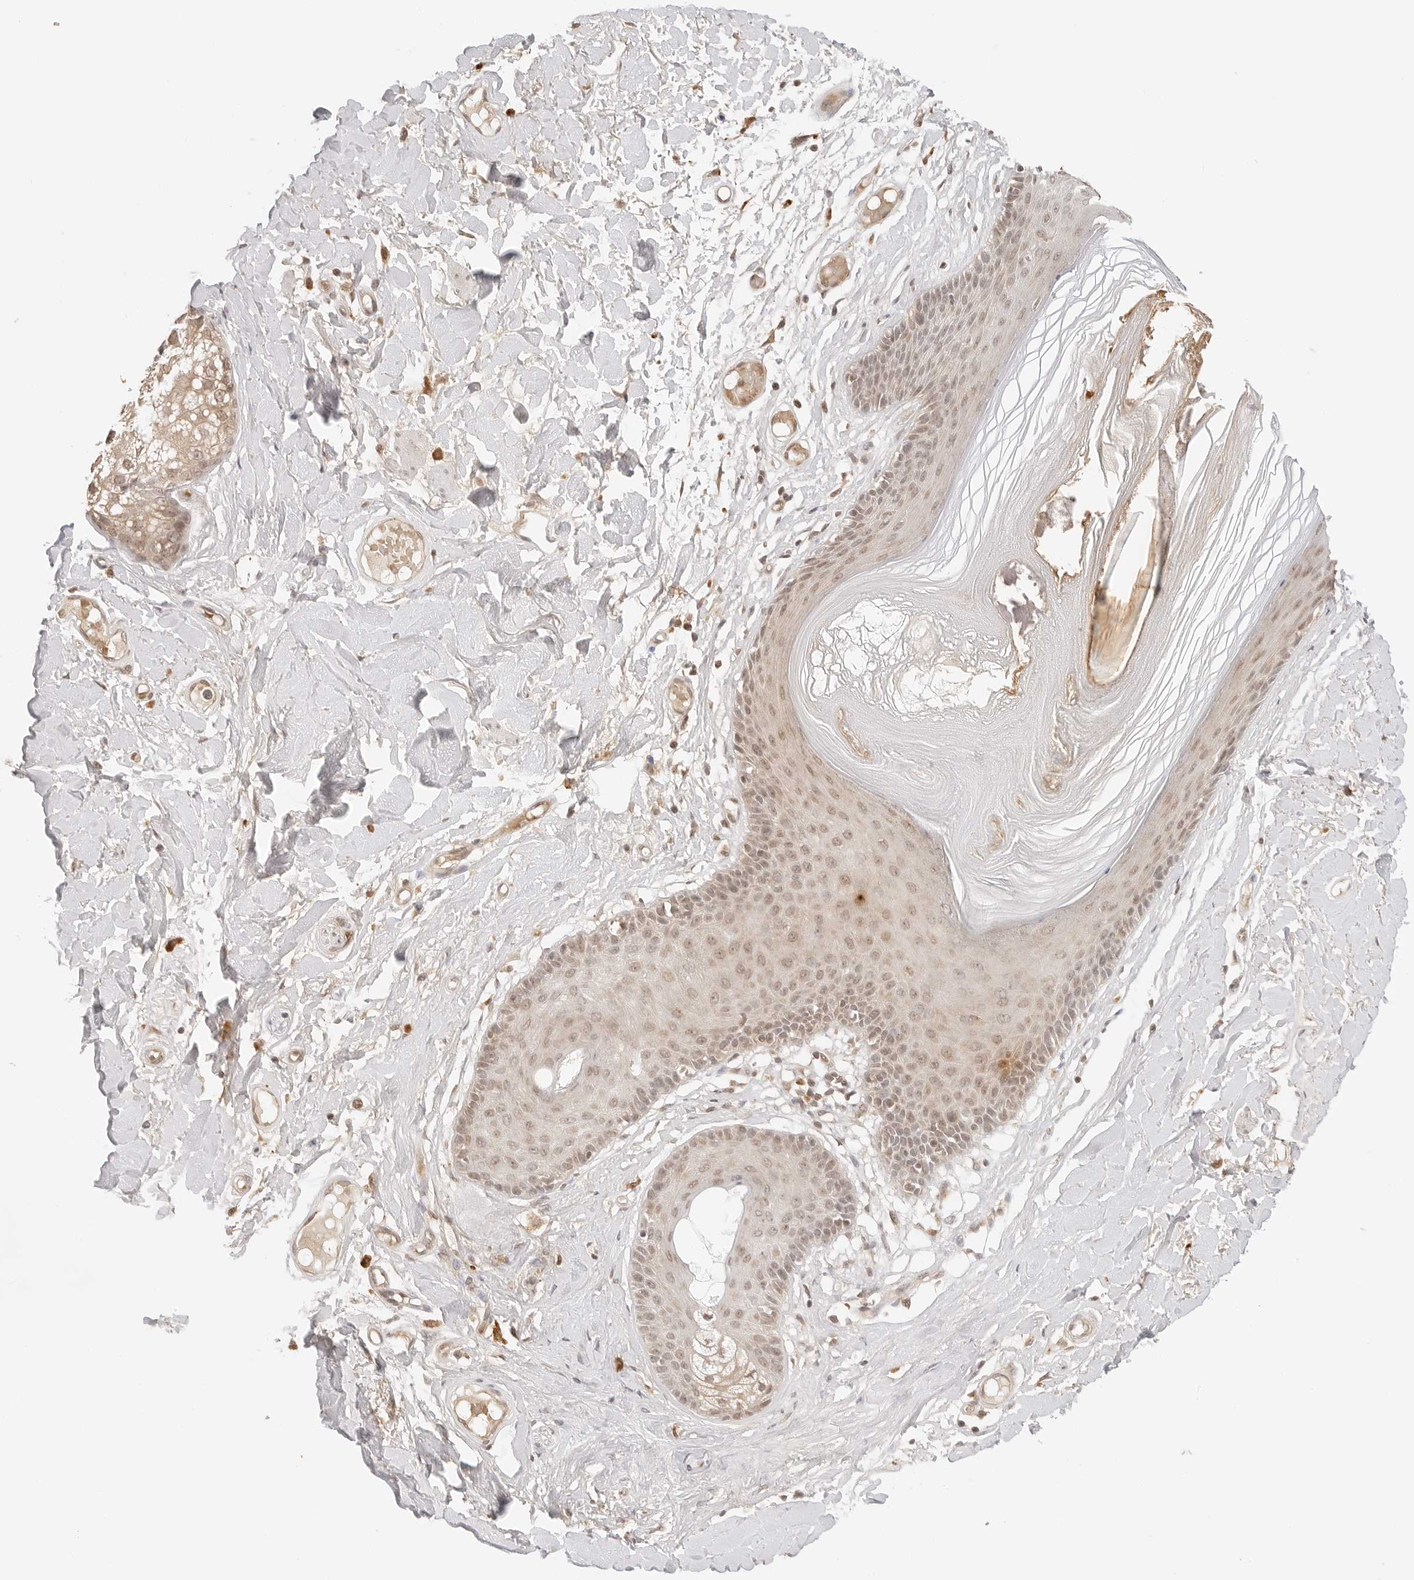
{"staining": {"intensity": "moderate", "quantity": ">75%", "location": "cytoplasmic/membranous,nuclear"}, "tissue": "skin", "cell_type": "Epidermal cells", "image_type": "normal", "snomed": [{"axis": "morphology", "description": "Normal tissue, NOS"}, {"axis": "topography", "description": "Vulva"}], "caption": "Skin stained for a protein reveals moderate cytoplasmic/membranous,nuclear positivity in epidermal cells.", "gene": "GPR34", "patient": {"sex": "female", "age": 73}}